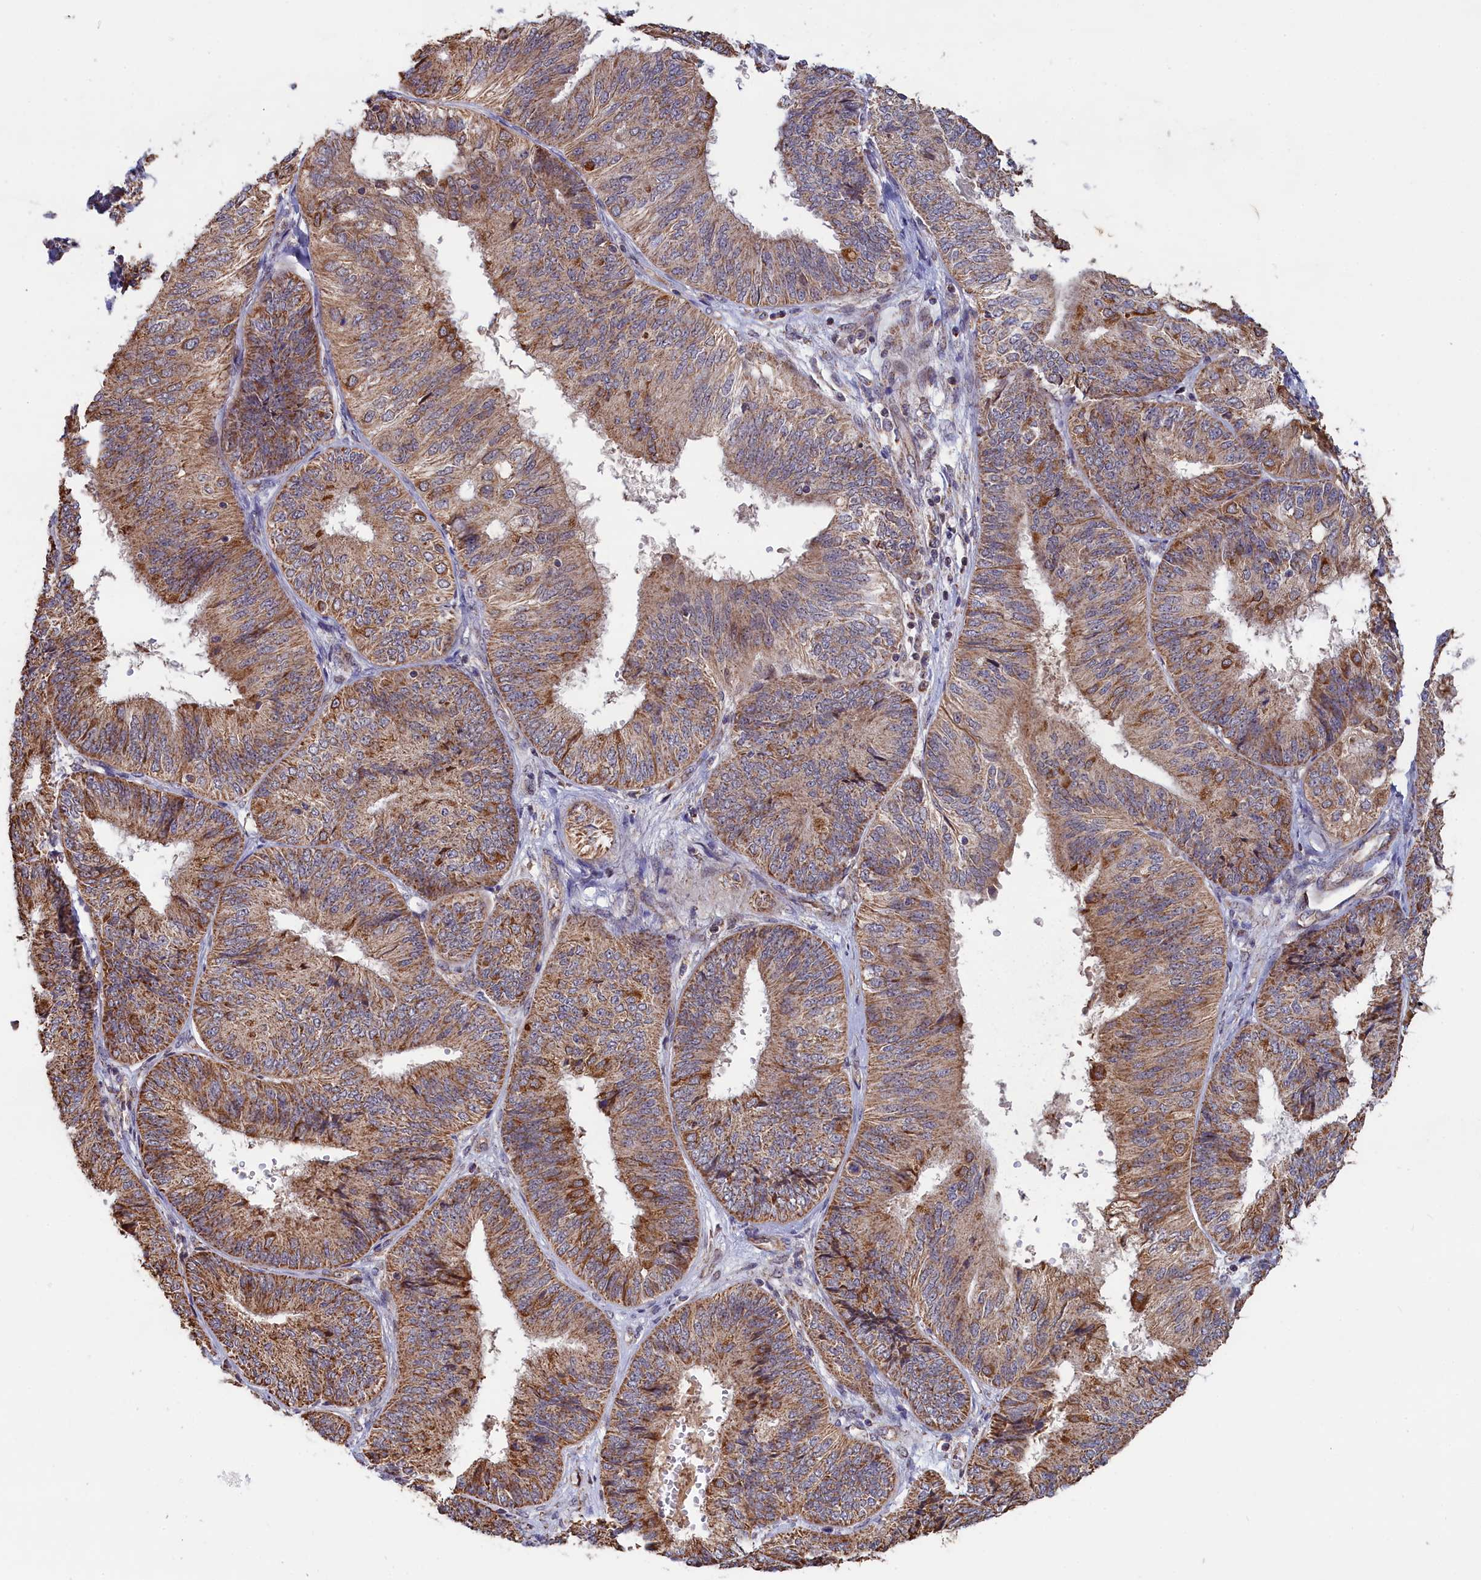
{"staining": {"intensity": "moderate", "quantity": ">75%", "location": "cytoplasmic/membranous"}, "tissue": "endometrial cancer", "cell_type": "Tumor cells", "image_type": "cancer", "snomed": [{"axis": "morphology", "description": "Adenocarcinoma, NOS"}, {"axis": "topography", "description": "Endometrium"}], "caption": "High-magnification brightfield microscopy of endometrial cancer (adenocarcinoma) stained with DAB (3,3'-diaminobenzidine) (brown) and counterstained with hematoxylin (blue). tumor cells exhibit moderate cytoplasmic/membranous positivity is appreciated in approximately>75% of cells. (DAB (3,3'-diaminobenzidine) = brown stain, brightfield microscopy at high magnification).", "gene": "ZNF816", "patient": {"sex": "female", "age": 58}}